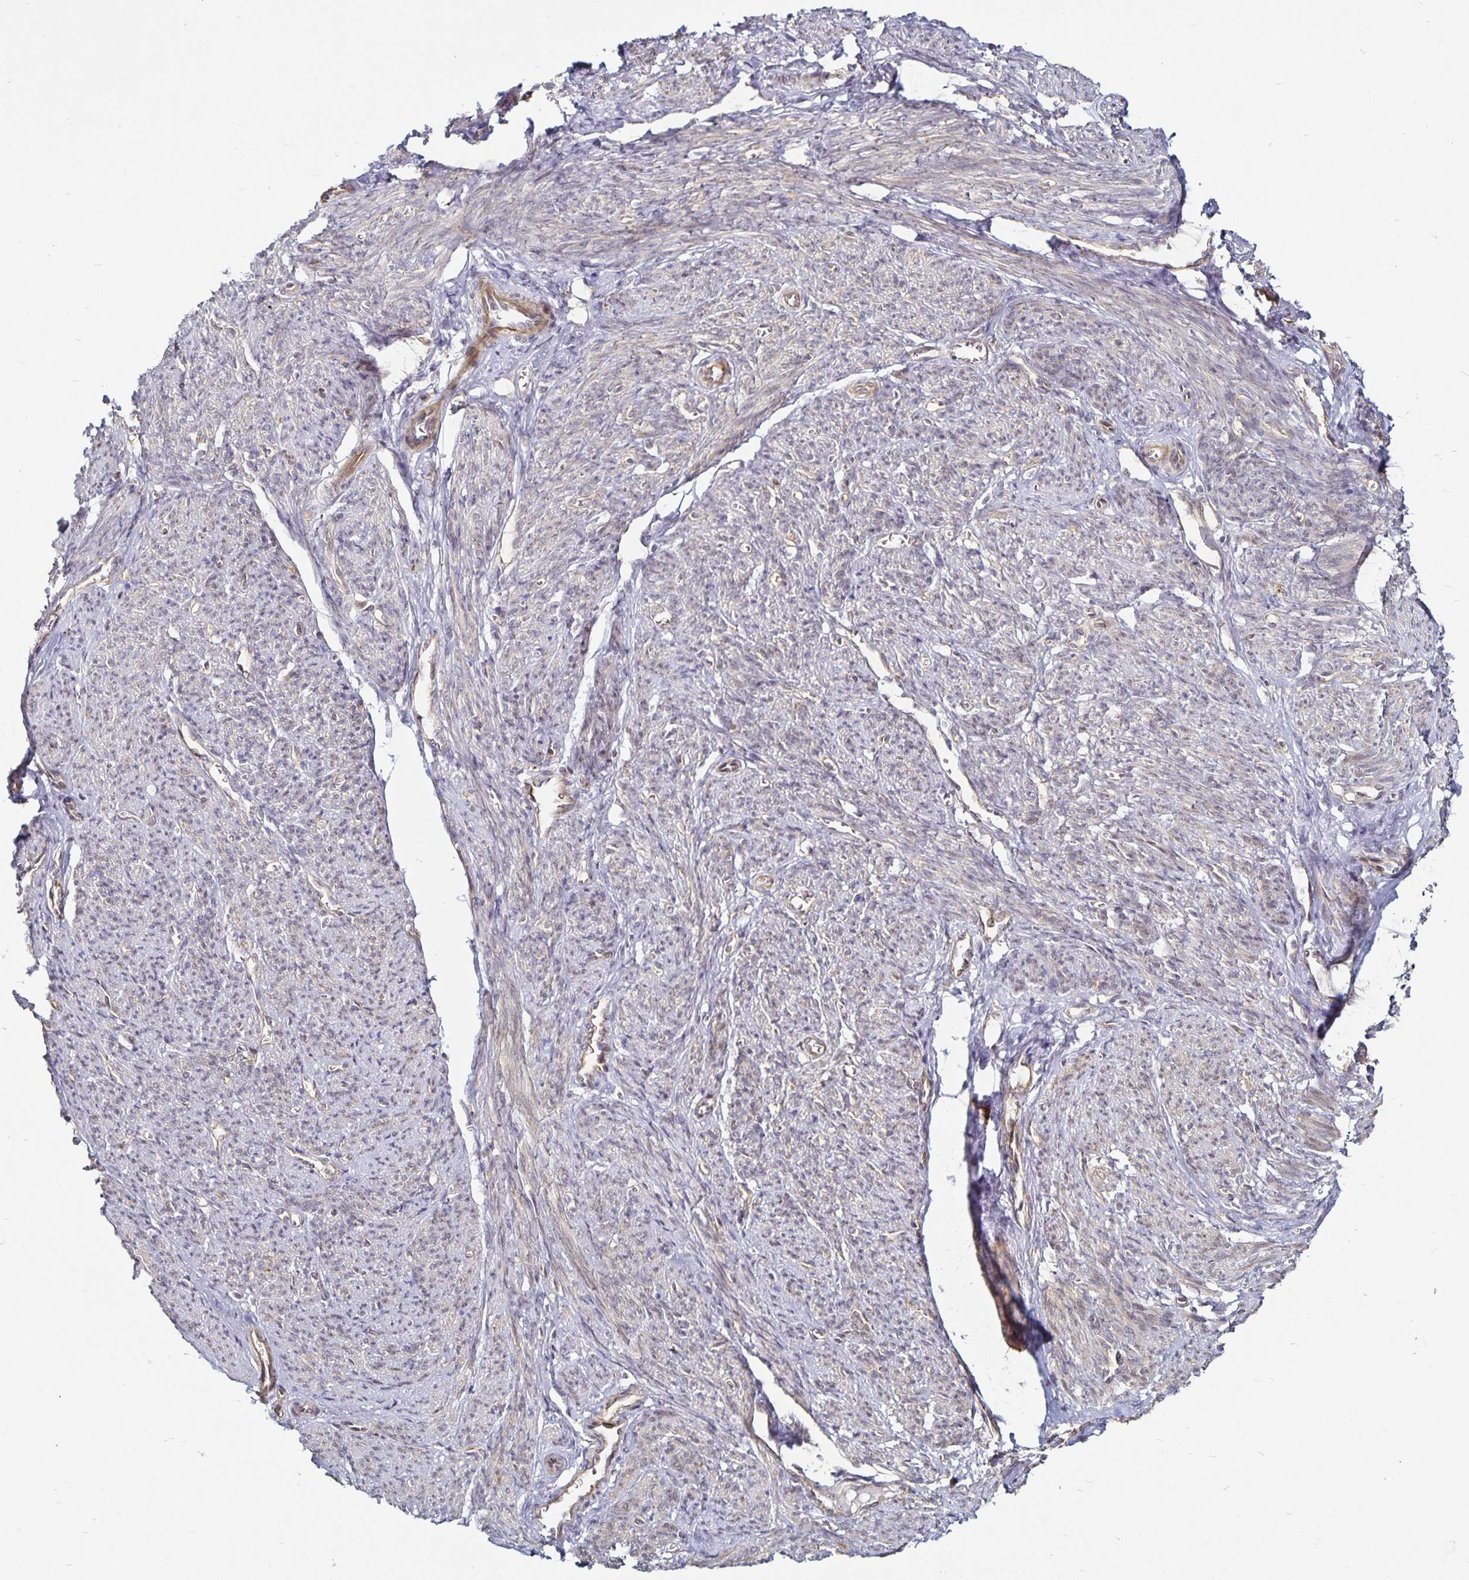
{"staining": {"intensity": "weak", "quantity": "25%-75%", "location": "cytoplasmic/membranous,nuclear"}, "tissue": "smooth muscle", "cell_type": "Smooth muscle cells", "image_type": "normal", "snomed": [{"axis": "morphology", "description": "Normal tissue, NOS"}, {"axis": "topography", "description": "Smooth muscle"}], "caption": "An immunohistochemistry histopathology image of benign tissue is shown. Protein staining in brown highlights weak cytoplasmic/membranous,nuclear positivity in smooth muscle within smooth muscle cells. The staining was performed using DAB to visualize the protein expression in brown, while the nuclei were stained in blue with hematoxylin (Magnification: 20x).", "gene": "CYP27A1", "patient": {"sex": "female", "age": 65}}